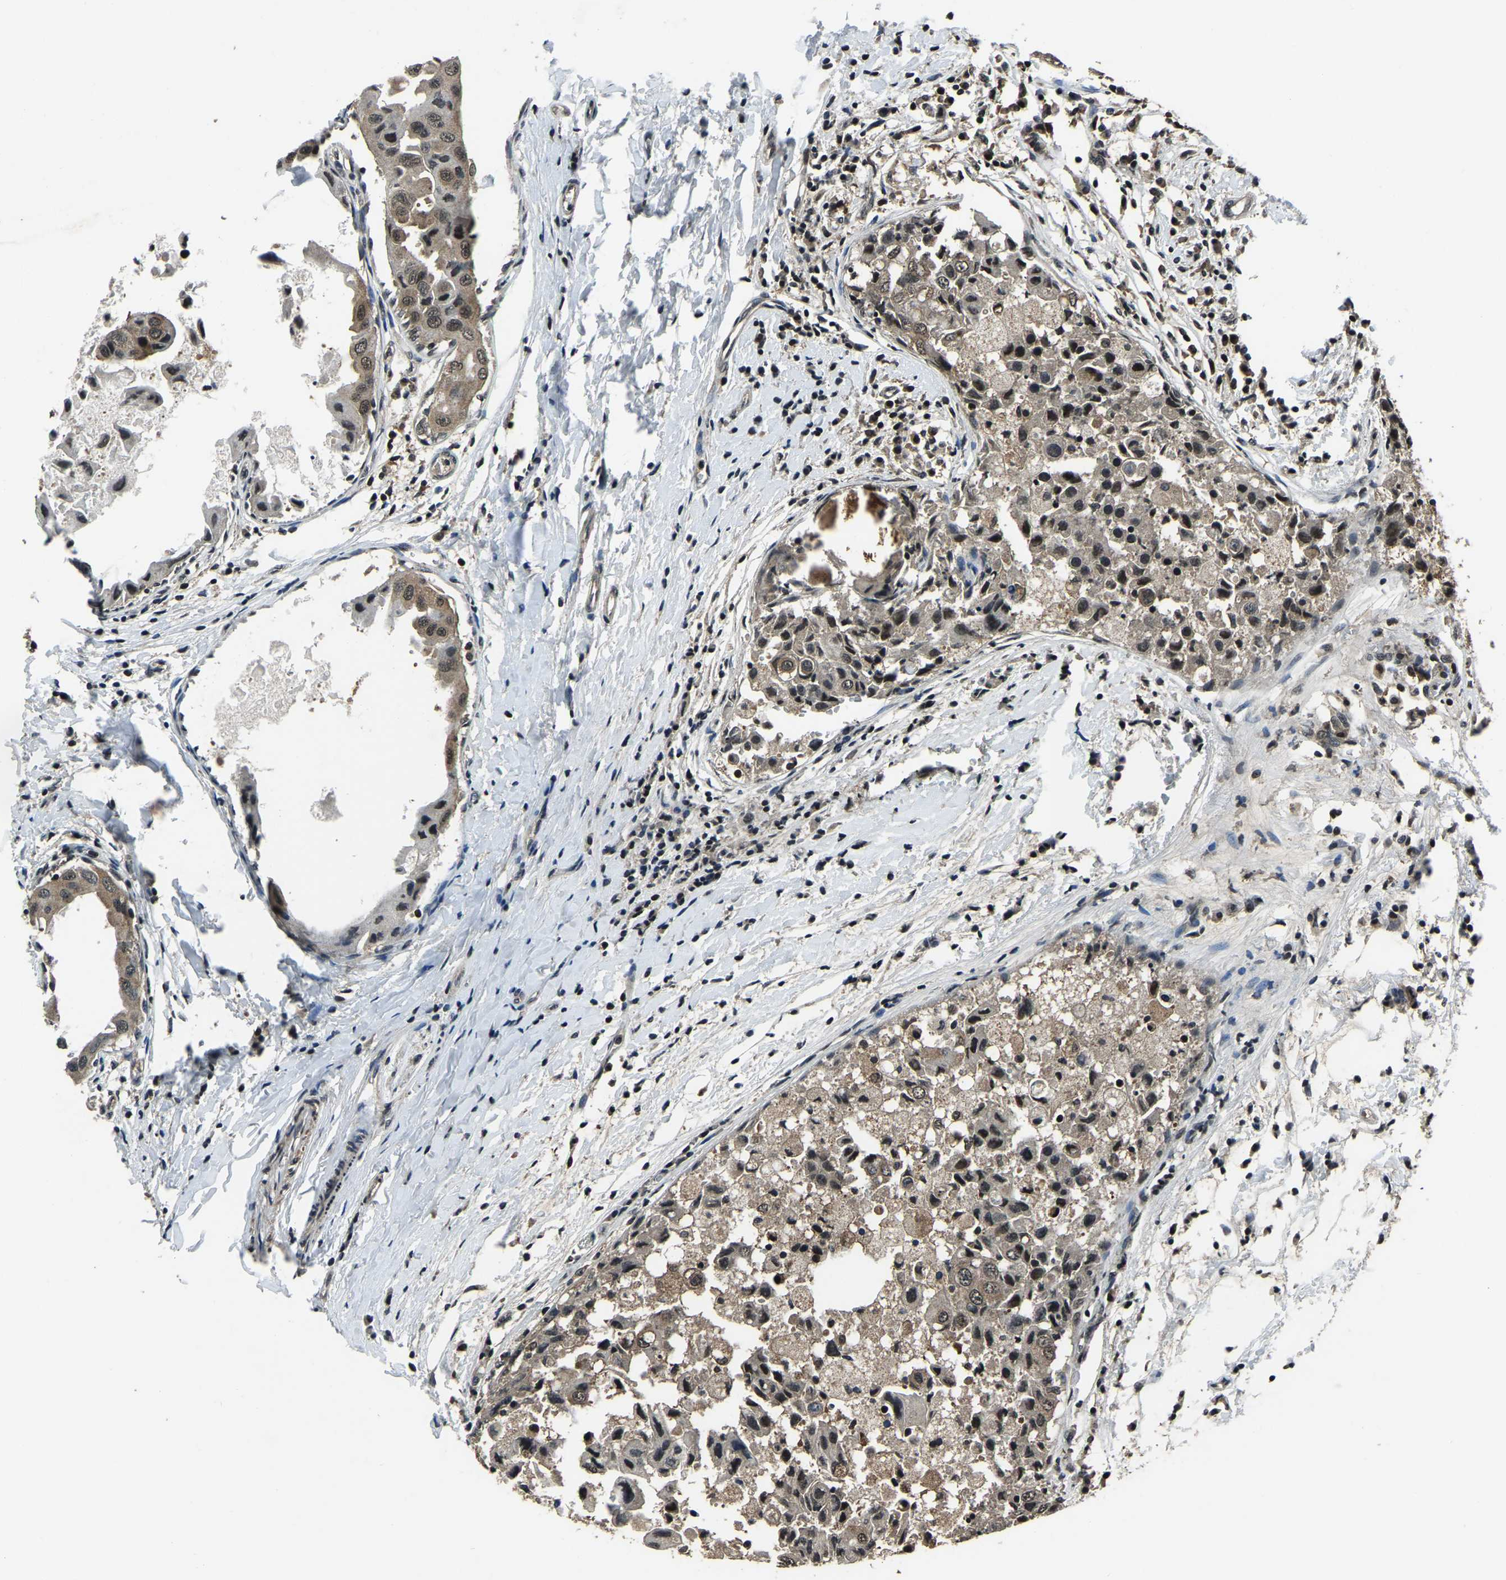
{"staining": {"intensity": "weak", "quantity": ">75%", "location": "cytoplasmic/membranous,nuclear"}, "tissue": "breast cancer", "cell_type": "Tumor cells", "image_type": "cancer", "snomed": [{"axis": "morphology", "description": "Duct carcinoma"}, {"axis": "topography", "description": "Breast"}], "caption": "Intraductal carcinoma (breast) stained for a protein displays weak cytoplasmic/membranous and nuclear positivity in tumor cells.", "gene": "ANKIB1", "patient": {"sex": "female", "age": 27}}